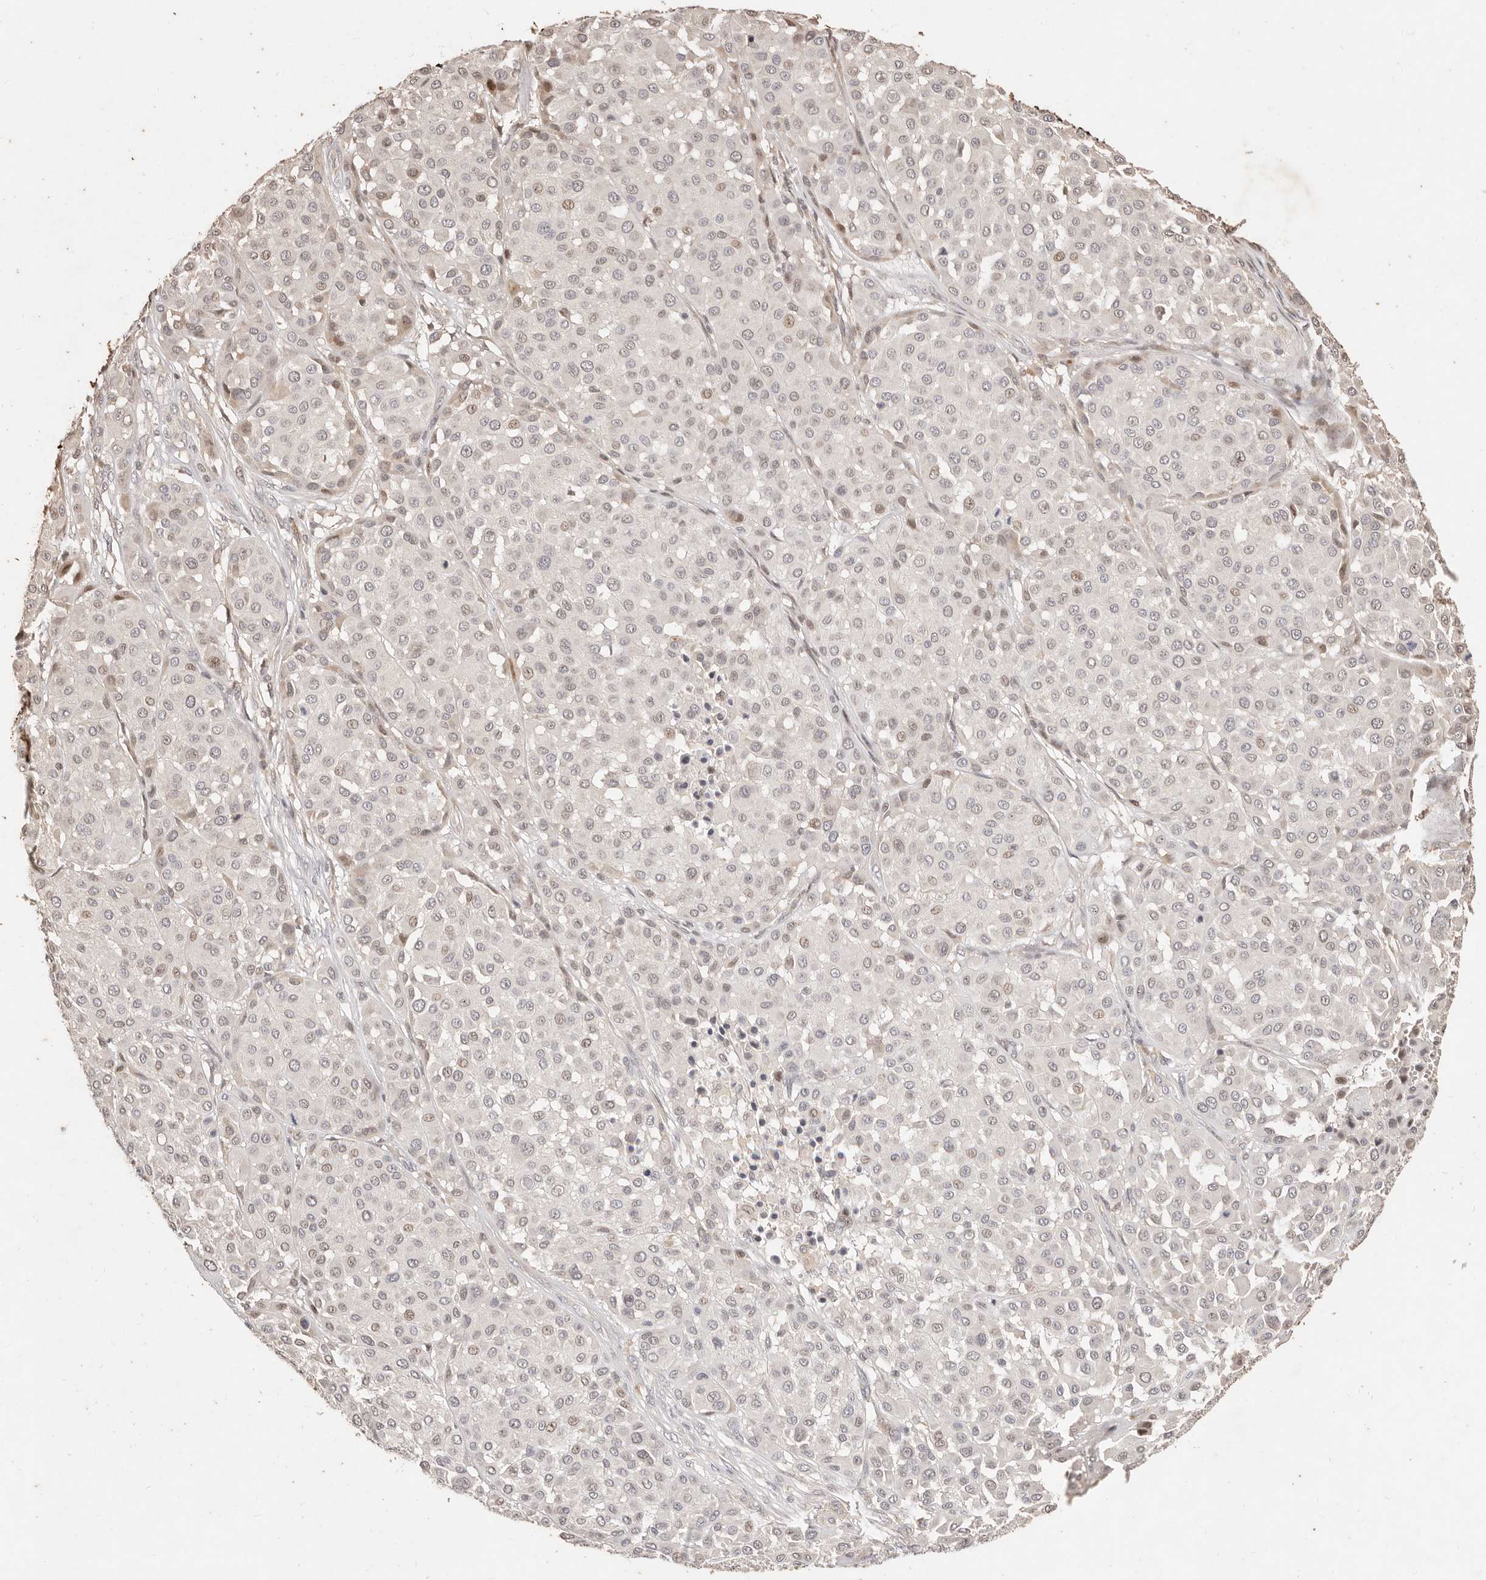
{"staining": {"intensity": "negative", "quantity": "none", "location": "none"}, "tissue": "melanoma", "cell_type": "Tumor cells", "image_type": "cancer", "snomed": [{"axis": "morphology", "description": "Malignant melanoma, Metastatic site"}, {"axis": "topography", "description": "Soft tissue"}], "caption": "An image of malignant melanoma (metastatic site) stained for a protein exhibits no brown staining in tumor cells.", "gene": "KIF9", "patient": {"sex": "male", "age": 41}}